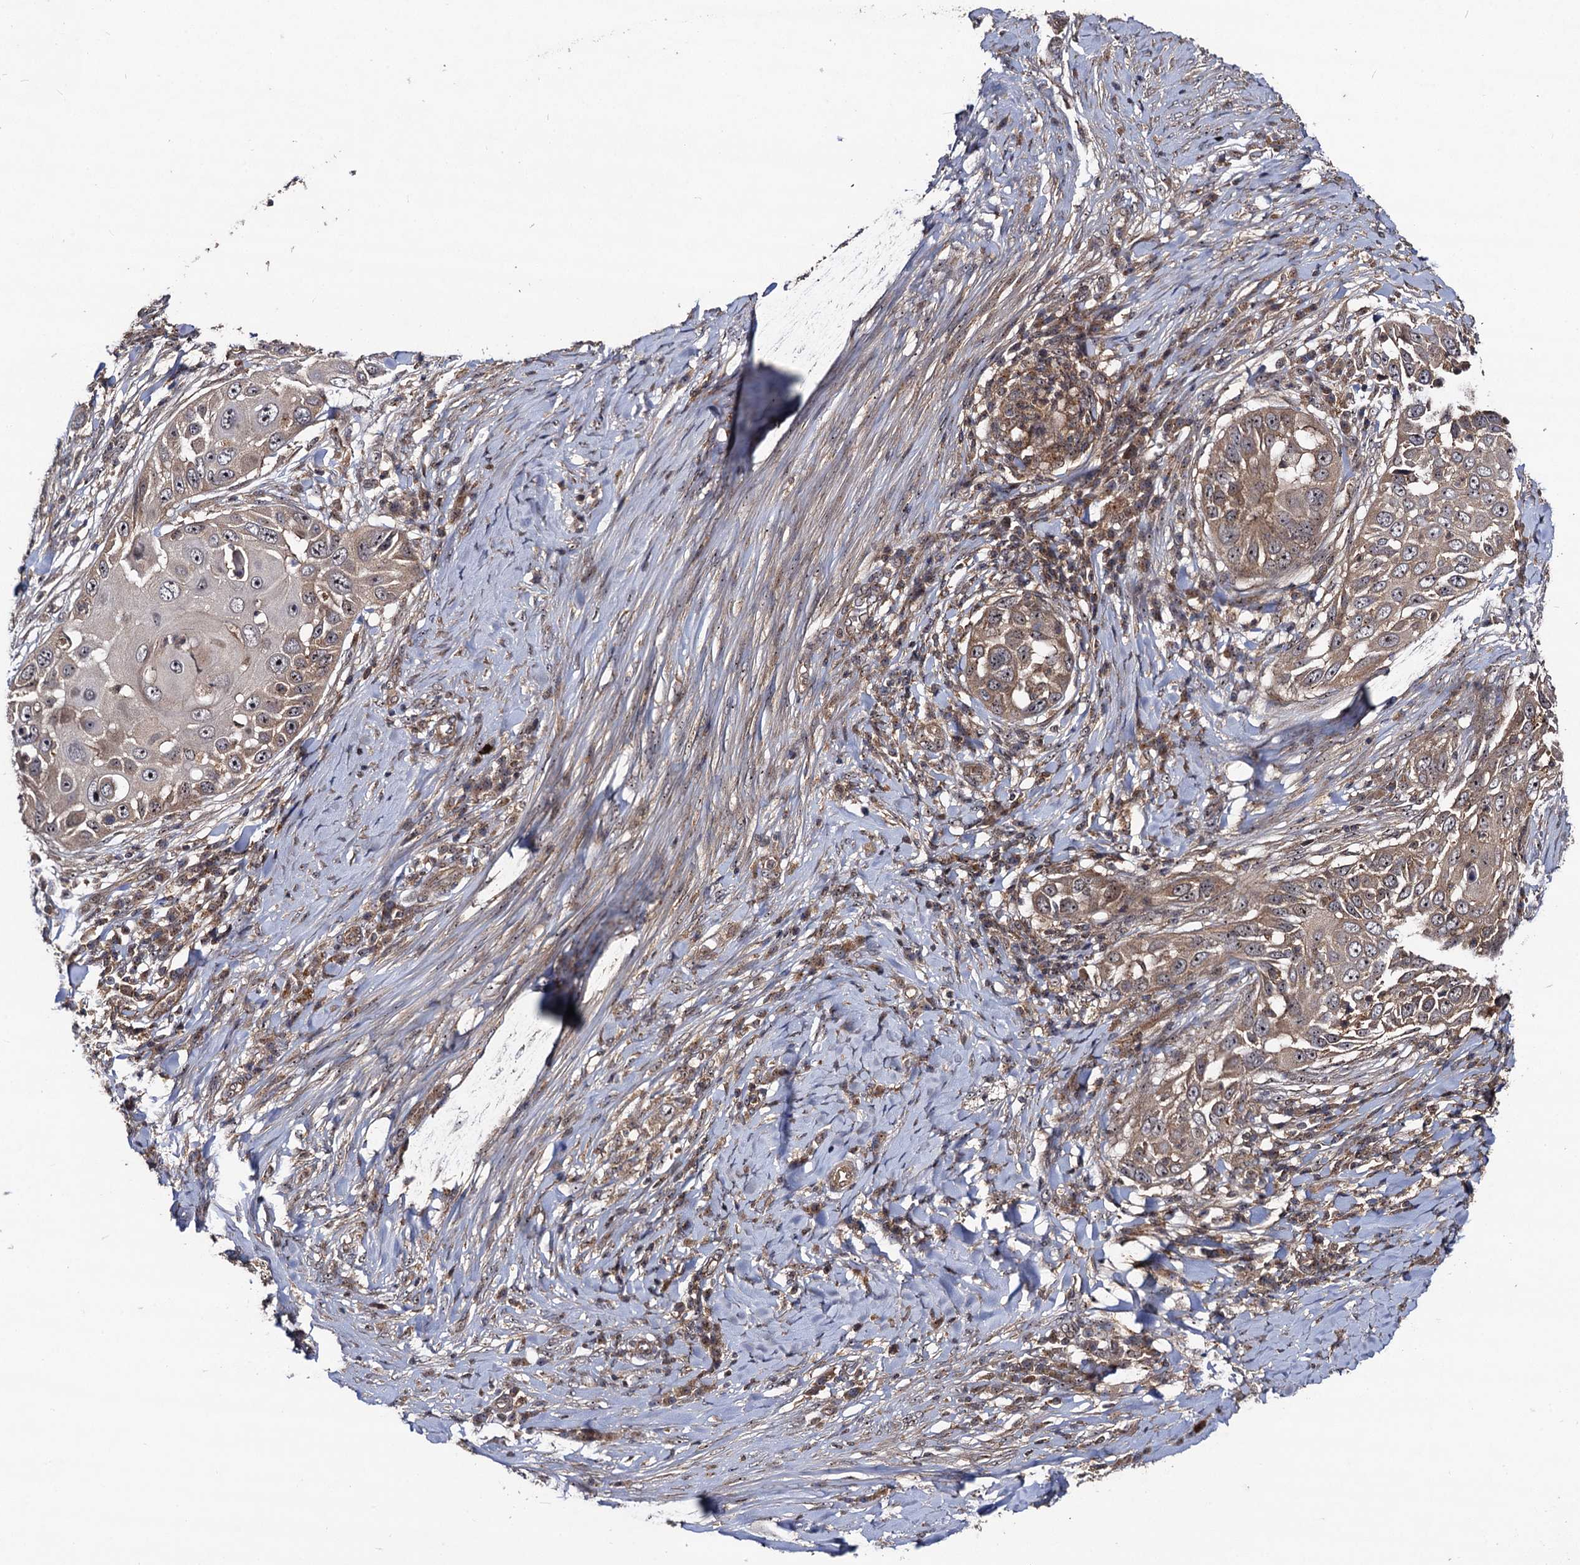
{"staining": {"intensity": "moderate", "quantity": ">75%", "location": "cytoplasmic/membranous"}, "tissue": "skin cancer", "cell_type": "Tumor cells", "image_type": "cancer", "snomed": [{"axis": "morphology", "description": "Squamous cell carcinoma, NOS"}, {"axis": "topography", "description": "Skin"}], "caption": "Immunohistochemistry (IHC) image of human skin cancer (squamous cell carcinoma) stained for a protein (brown), which displays medium levels of moderate cytoplasmic/membranous expression in about >75% of tumor cells.", "gene": "KXD1", "patient": {"sex": "female", "age": 44}}